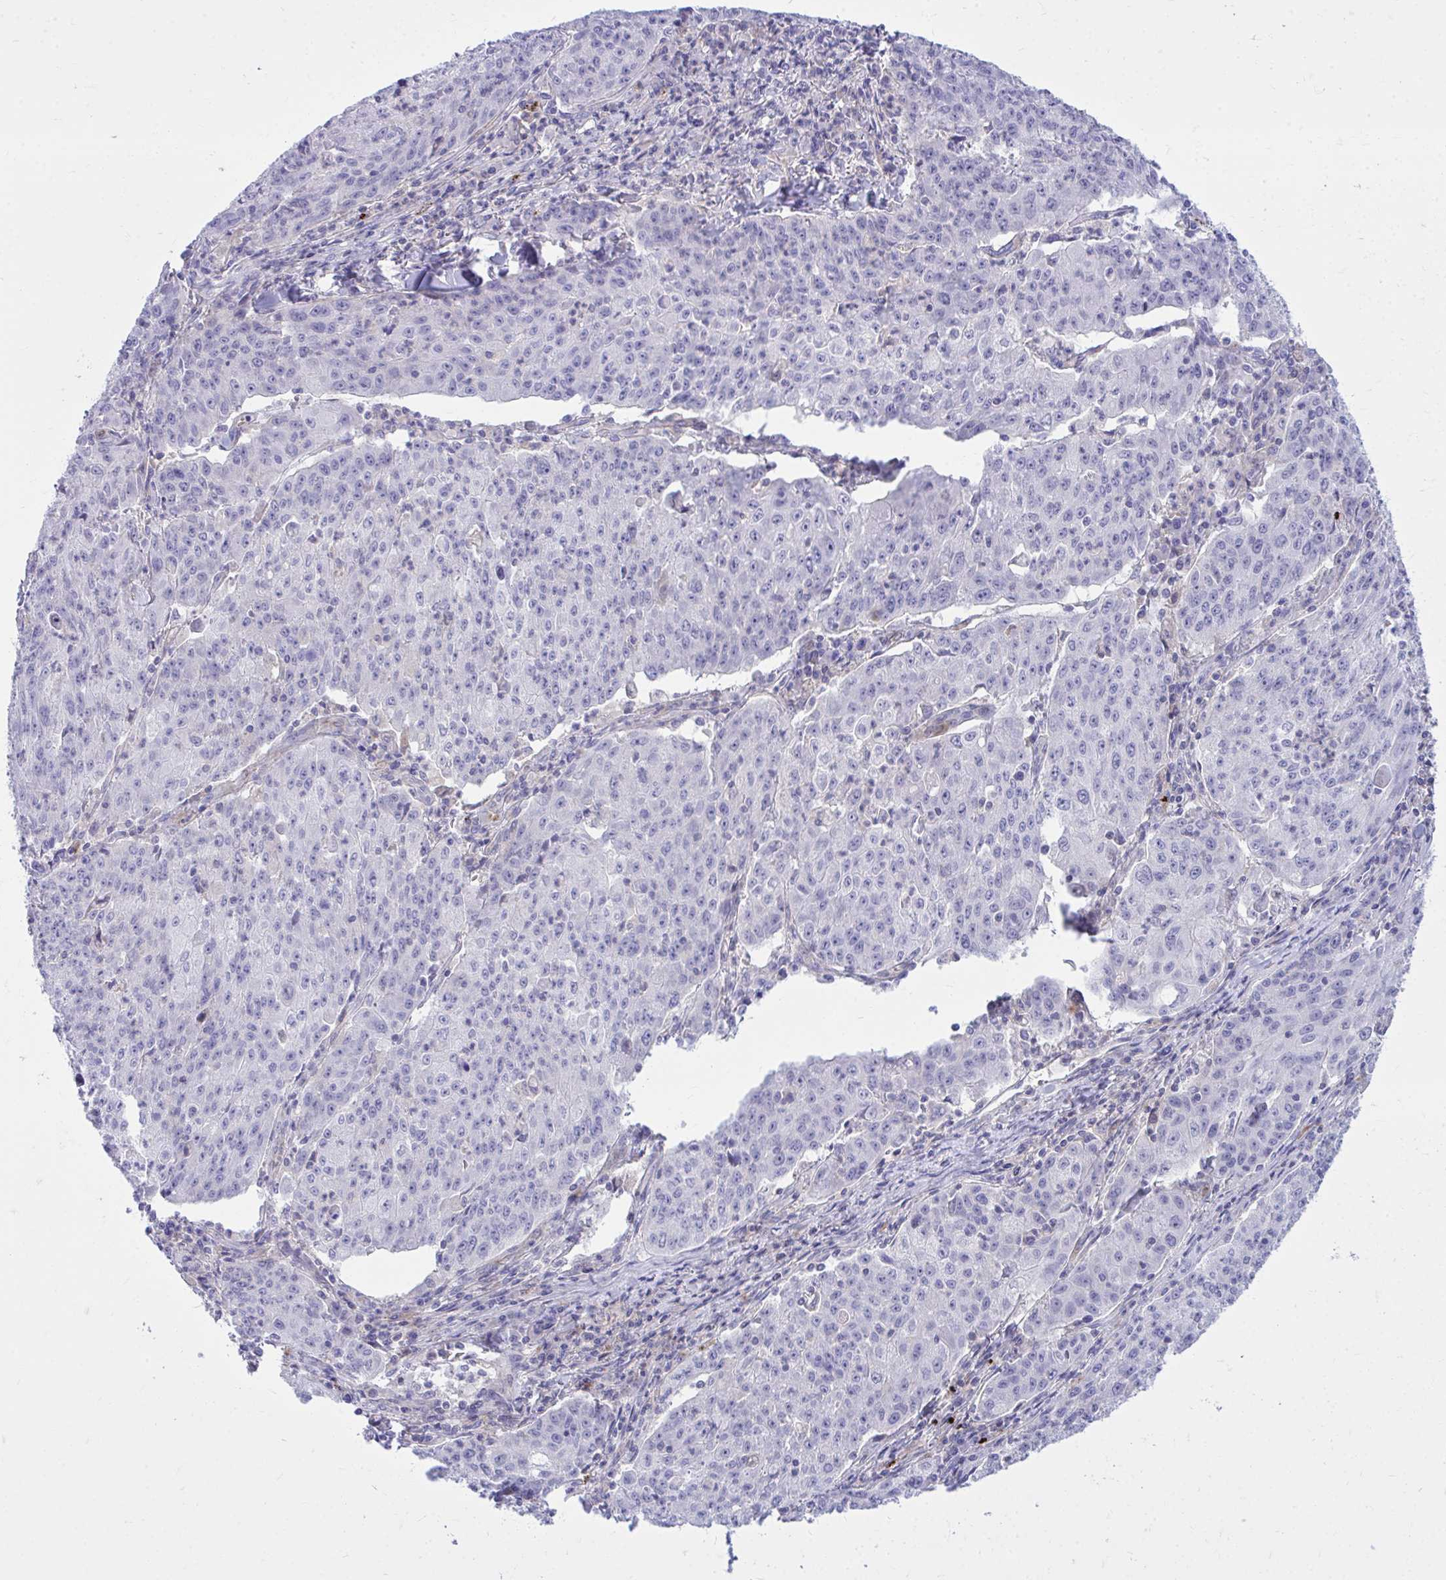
{"staining": {"intensity": "negative", "quantity": "none", "location": "none"}, "tissue": "lung cancer", "cell_type": "Tumor cells", "image_type": "cancer", "snomed": [{"axis": "morphology", "description": "Squamous cell carcinoma, NOS"}, {"axis": "morphology", "description": "Squamous cell carcinoma, metastatic, NOS"}, {"axis": "topography", "description": "Bronchus"}, {"axis": "topography", "description": "Lung"}], "caption": "Immunohistochemistry (IHC) of human lung cancer (metastatic squamous cell carcinoma) demonstrates no staining in tumor cells. (Stains: DAB IHC with hematoxylin counter stain, Microscopy: brightfield microscopy at high magnification).", "gene": "TP53I11", "patient": {"sex": "male", "age": 62}}